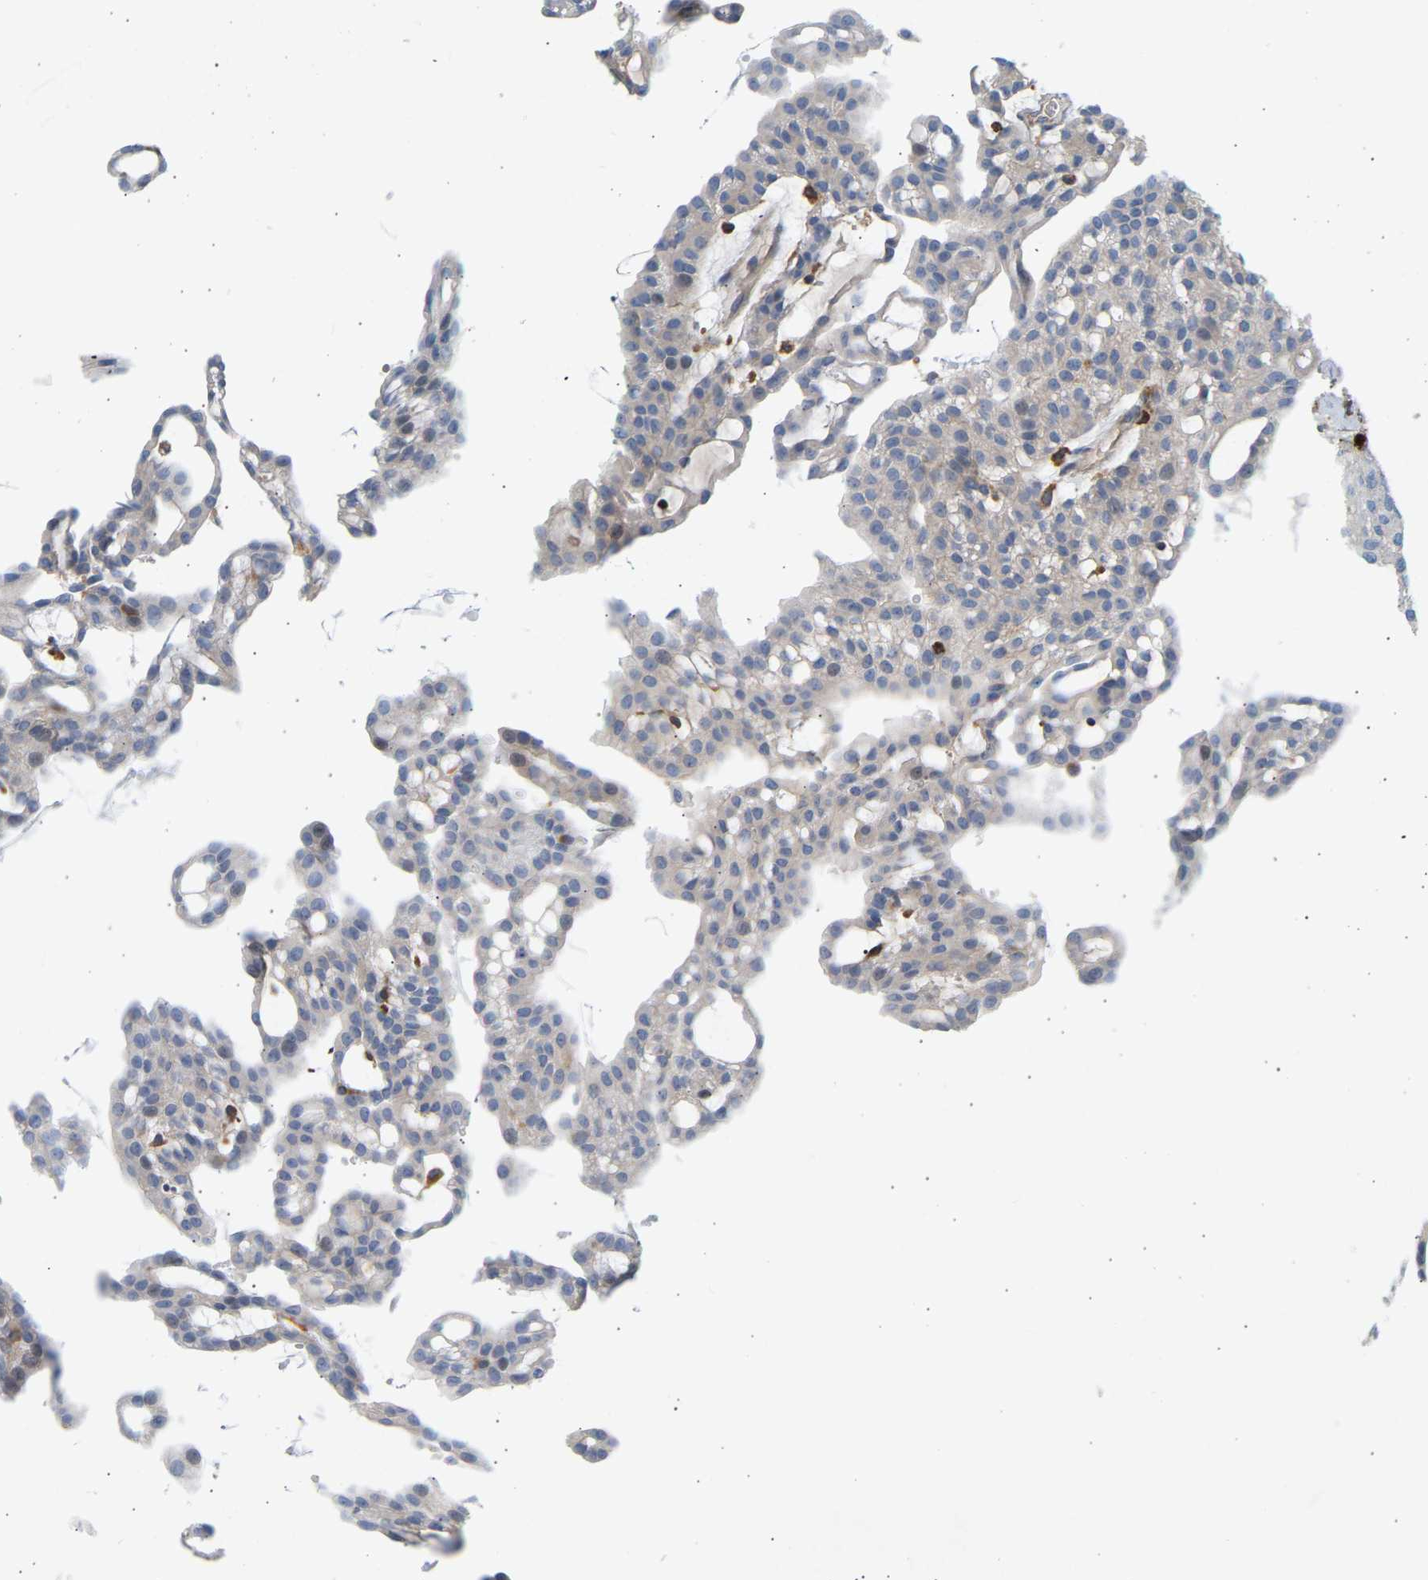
{"staining": {"intensity": "negative", "quantity": "none", "location": "none"}, "tissue": "renal cancer", "cell_type": "Tumor cells", "image_type": "cancer", "snomed": [{"axis": "morphology", "description": "Adenocarcinoma, NOS"}, {"axis": "topography", "description": "Kidney"}], "caption": "A photomicrograph of human adenocarcinoma (renal) is negative for staining in tumor cells. (Stains: DAB (3,3'-diaminobenzidine) immunohistochemistry (IHC) with hematoxylin counter stain, Microscopy: brightfield microscopy at high magnification).", "gene": "FNBP1", "patient": {"sex": "male", "age": 63}}